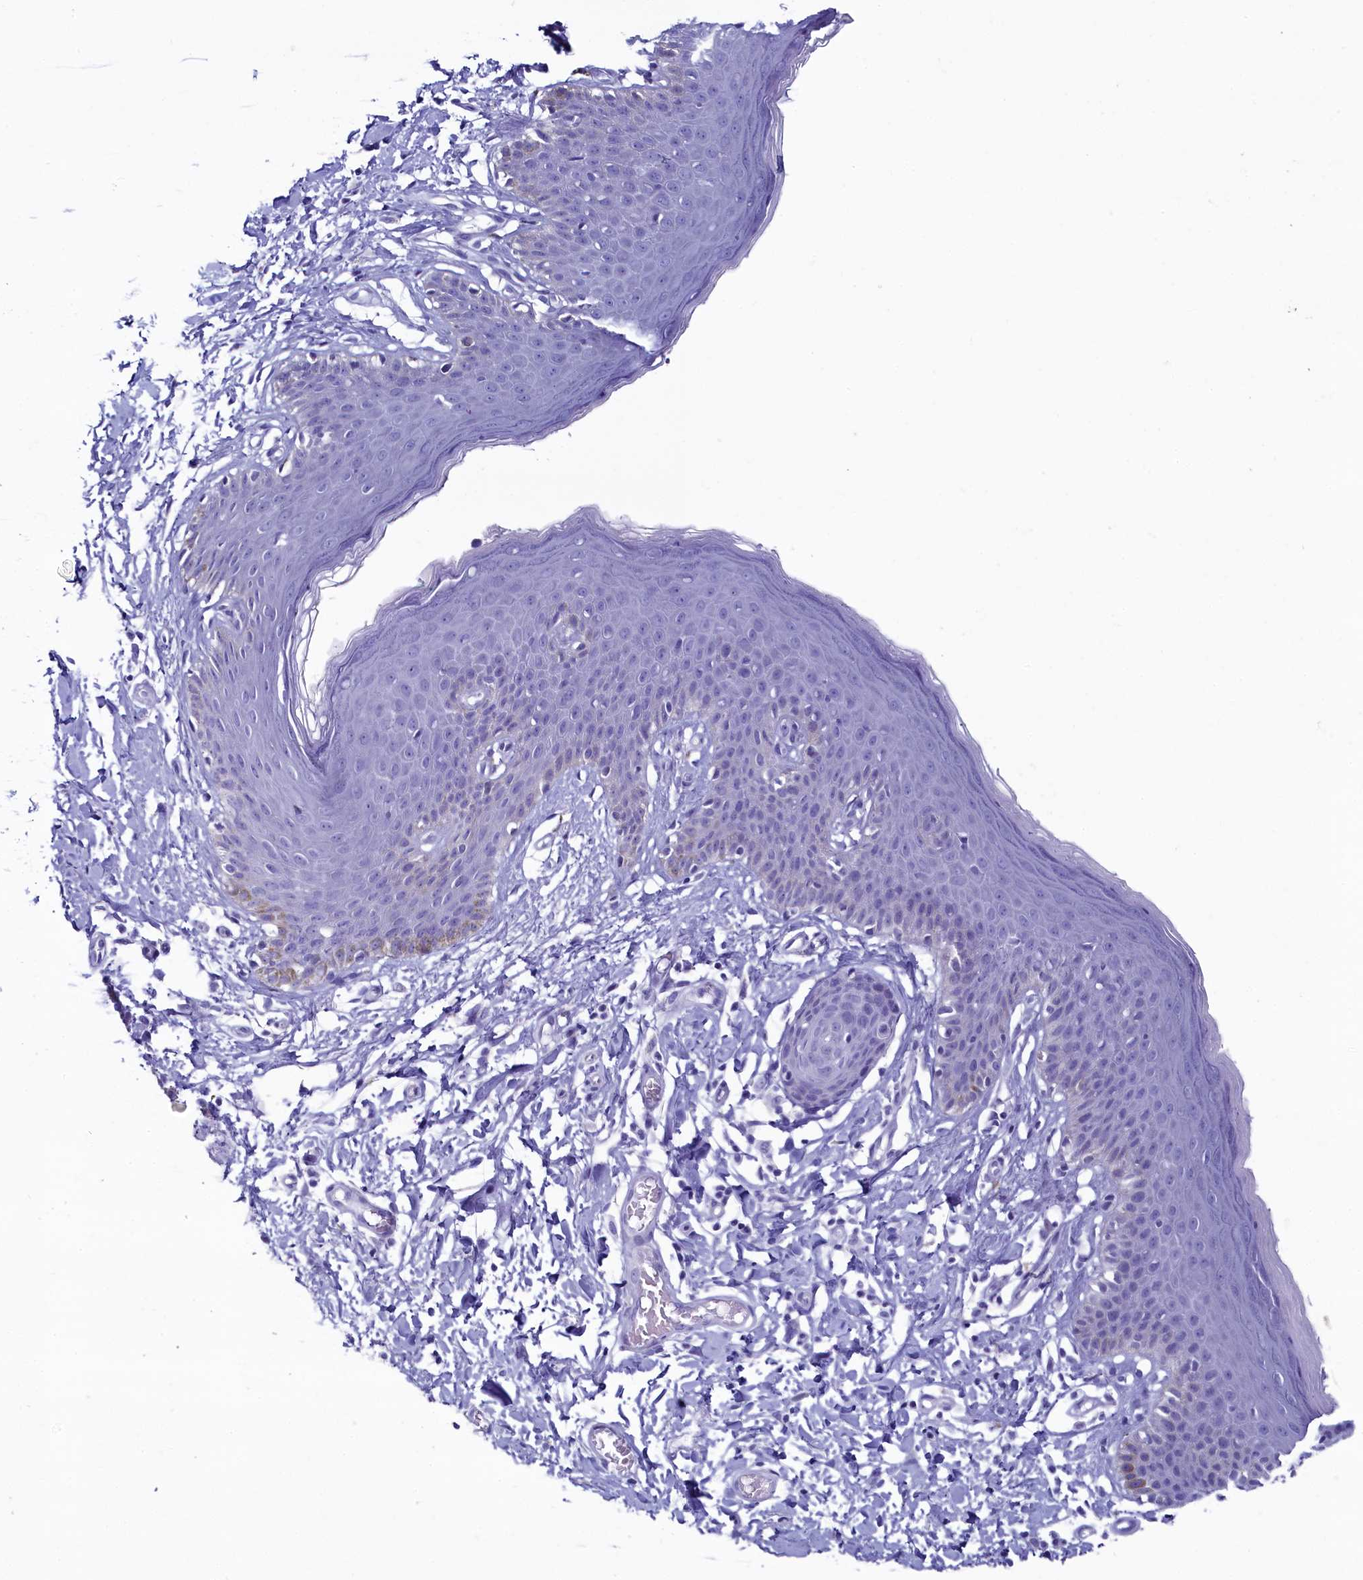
{"staining": {"intensity": "negative", "quantity": "none", "location": "none"}, "tissue": "skin", "cell_type": "Epidermal cells", "image_type": "normal", "snomed": [{"axis": "morphology", "description": "Normal tissue, NOS"}, {"axis": "topography", "description": "Vulva"}], "caption": "IHC of benign skin displays no staining in epidermal cells.", "gene": "SKA3", "patient": {"sex": "female", "age": 66}}